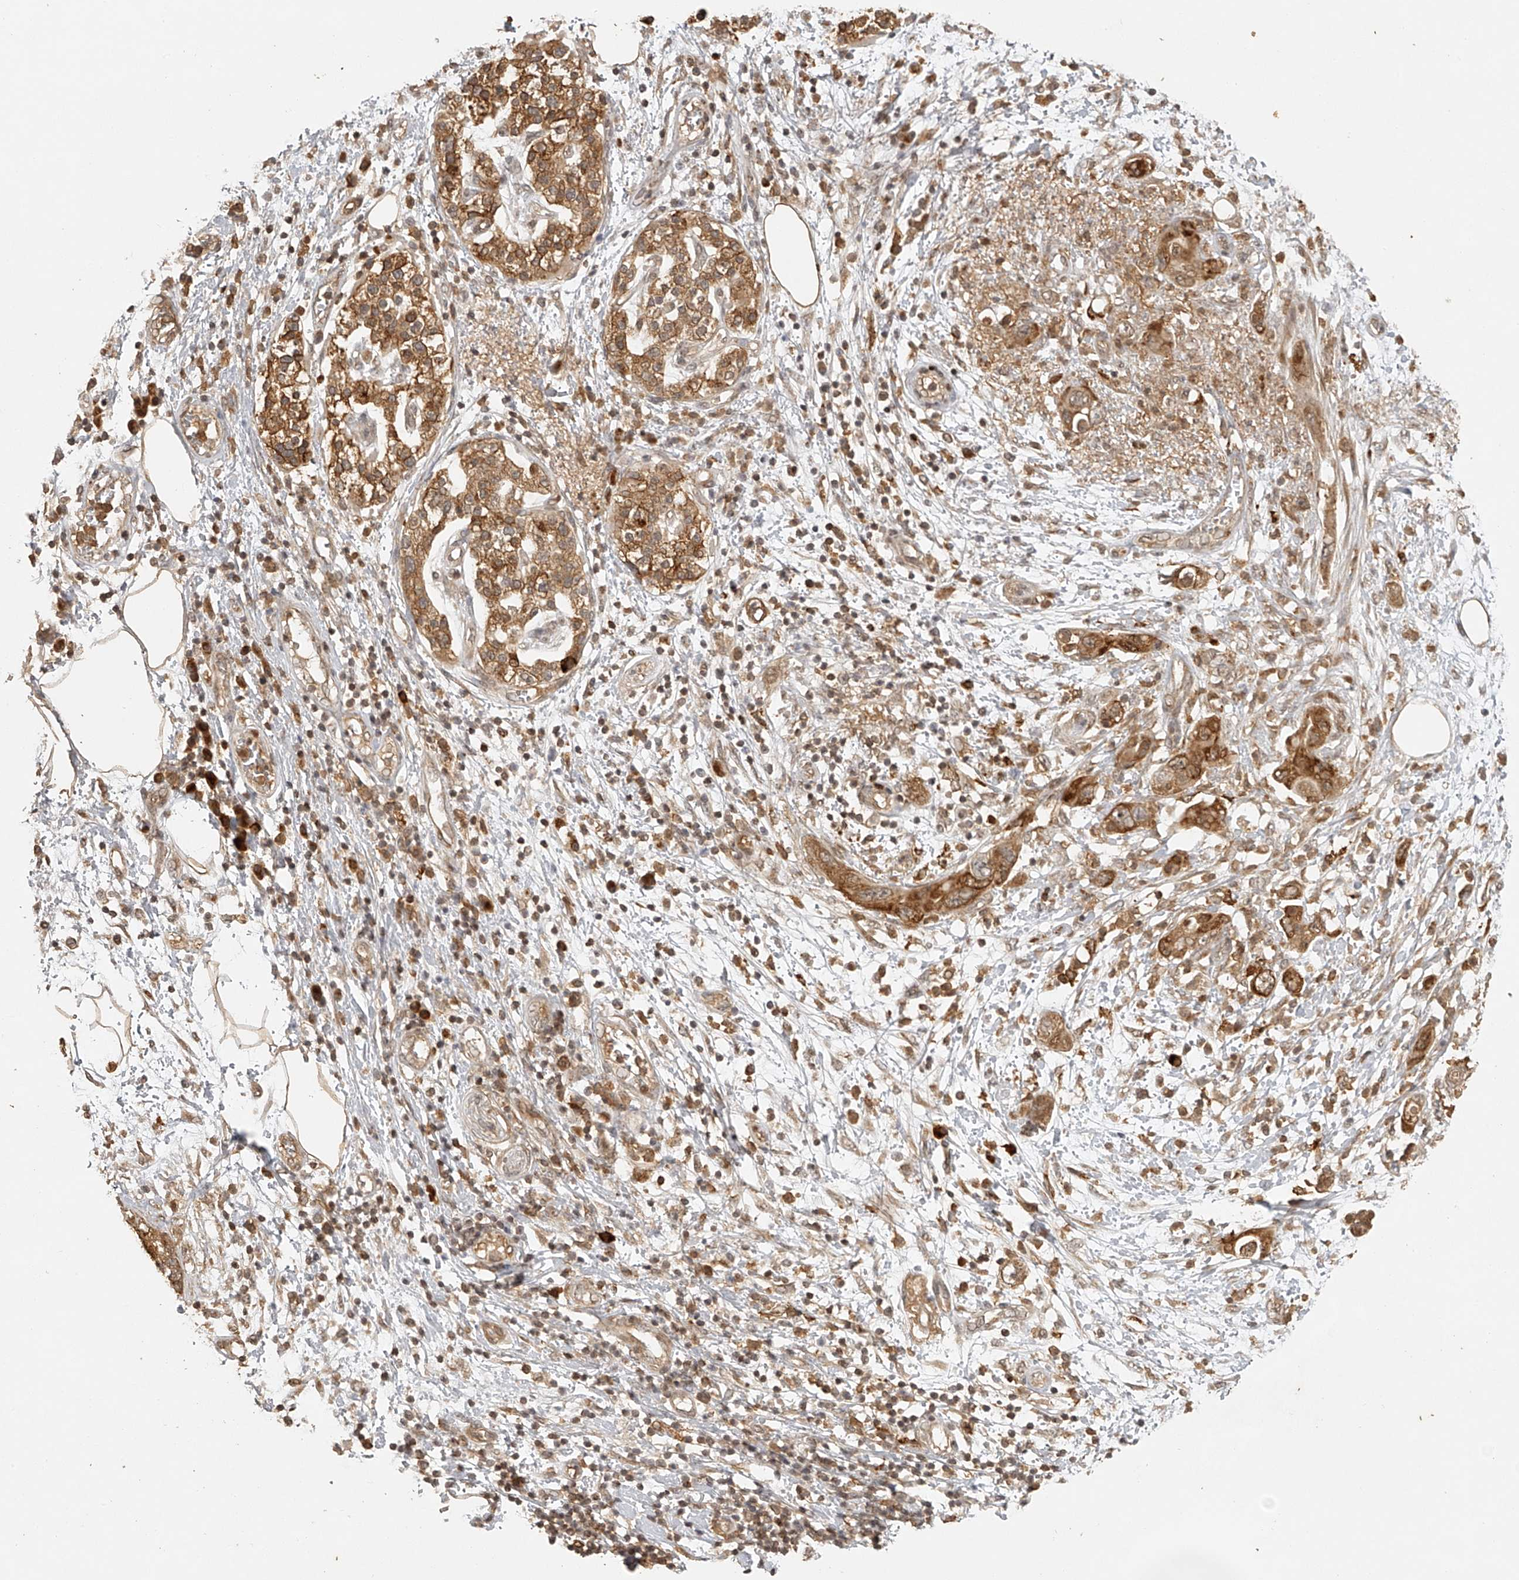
{"staining": {"intensity": "moderate", "quantity": ">75%", "location": "cytoplasmic/membranous"}, "tissue": "pancreatic cancer", "cell_type": "Tumor cells", "image_type": "cancer", "snomed": [{"axis": "morphology", "description": "Adenocarcinoma, NOS"}, {"axis": "topography", "description": "Pancreas"}], "caption": "This photomicrograph exhibits immunohistochemistry (IHC) staining of pancreatic cancer, with medium moderate cytoplasmic/membranous expression in approximately >75% of tumor cells.", "gene": "BCL2L11", "patient": {"sex": "female", "age": 73}}